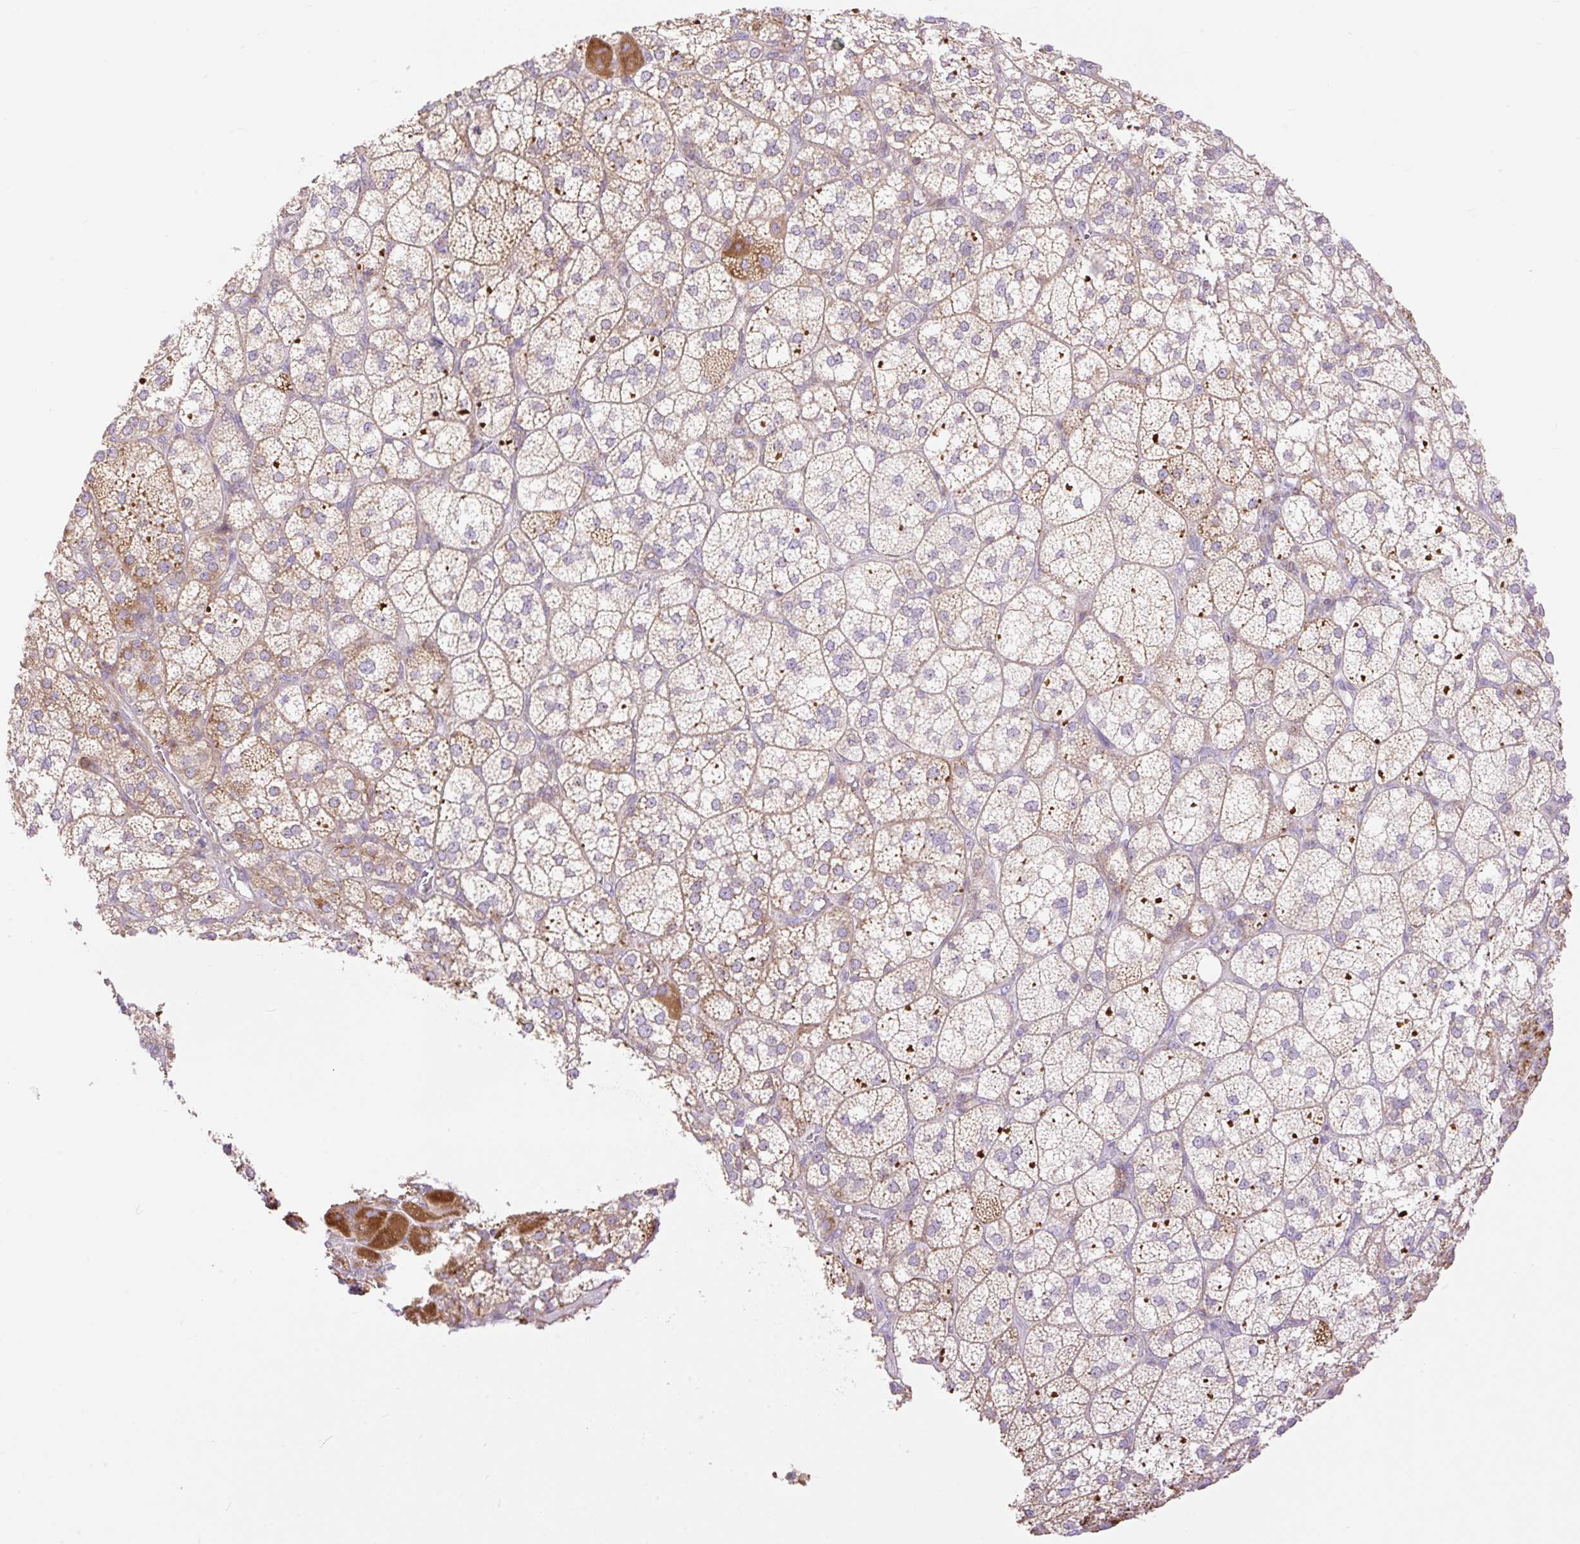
{"staining": {"intensity": "strong", "quantity": "25%-75%", "location": "cytoplasmic/membranous"}, "tissue": "adrenal gland", "cell_type": "Glandular cells", "image_type": "normal", "snomed": [{"axis": "morphology", "description": "Normal tissue, NOS"}, {"axis": "topography", "description": "Adrenal gland"}], "caption": "Brown immunohistochemical staining in normal adrenal gland exhibits strong cytoplasmic/membranous staining in approximately 25%-75% of glandular cells.", "gene": "VPS25", "patient": {"sex": "female", "age": 60}}